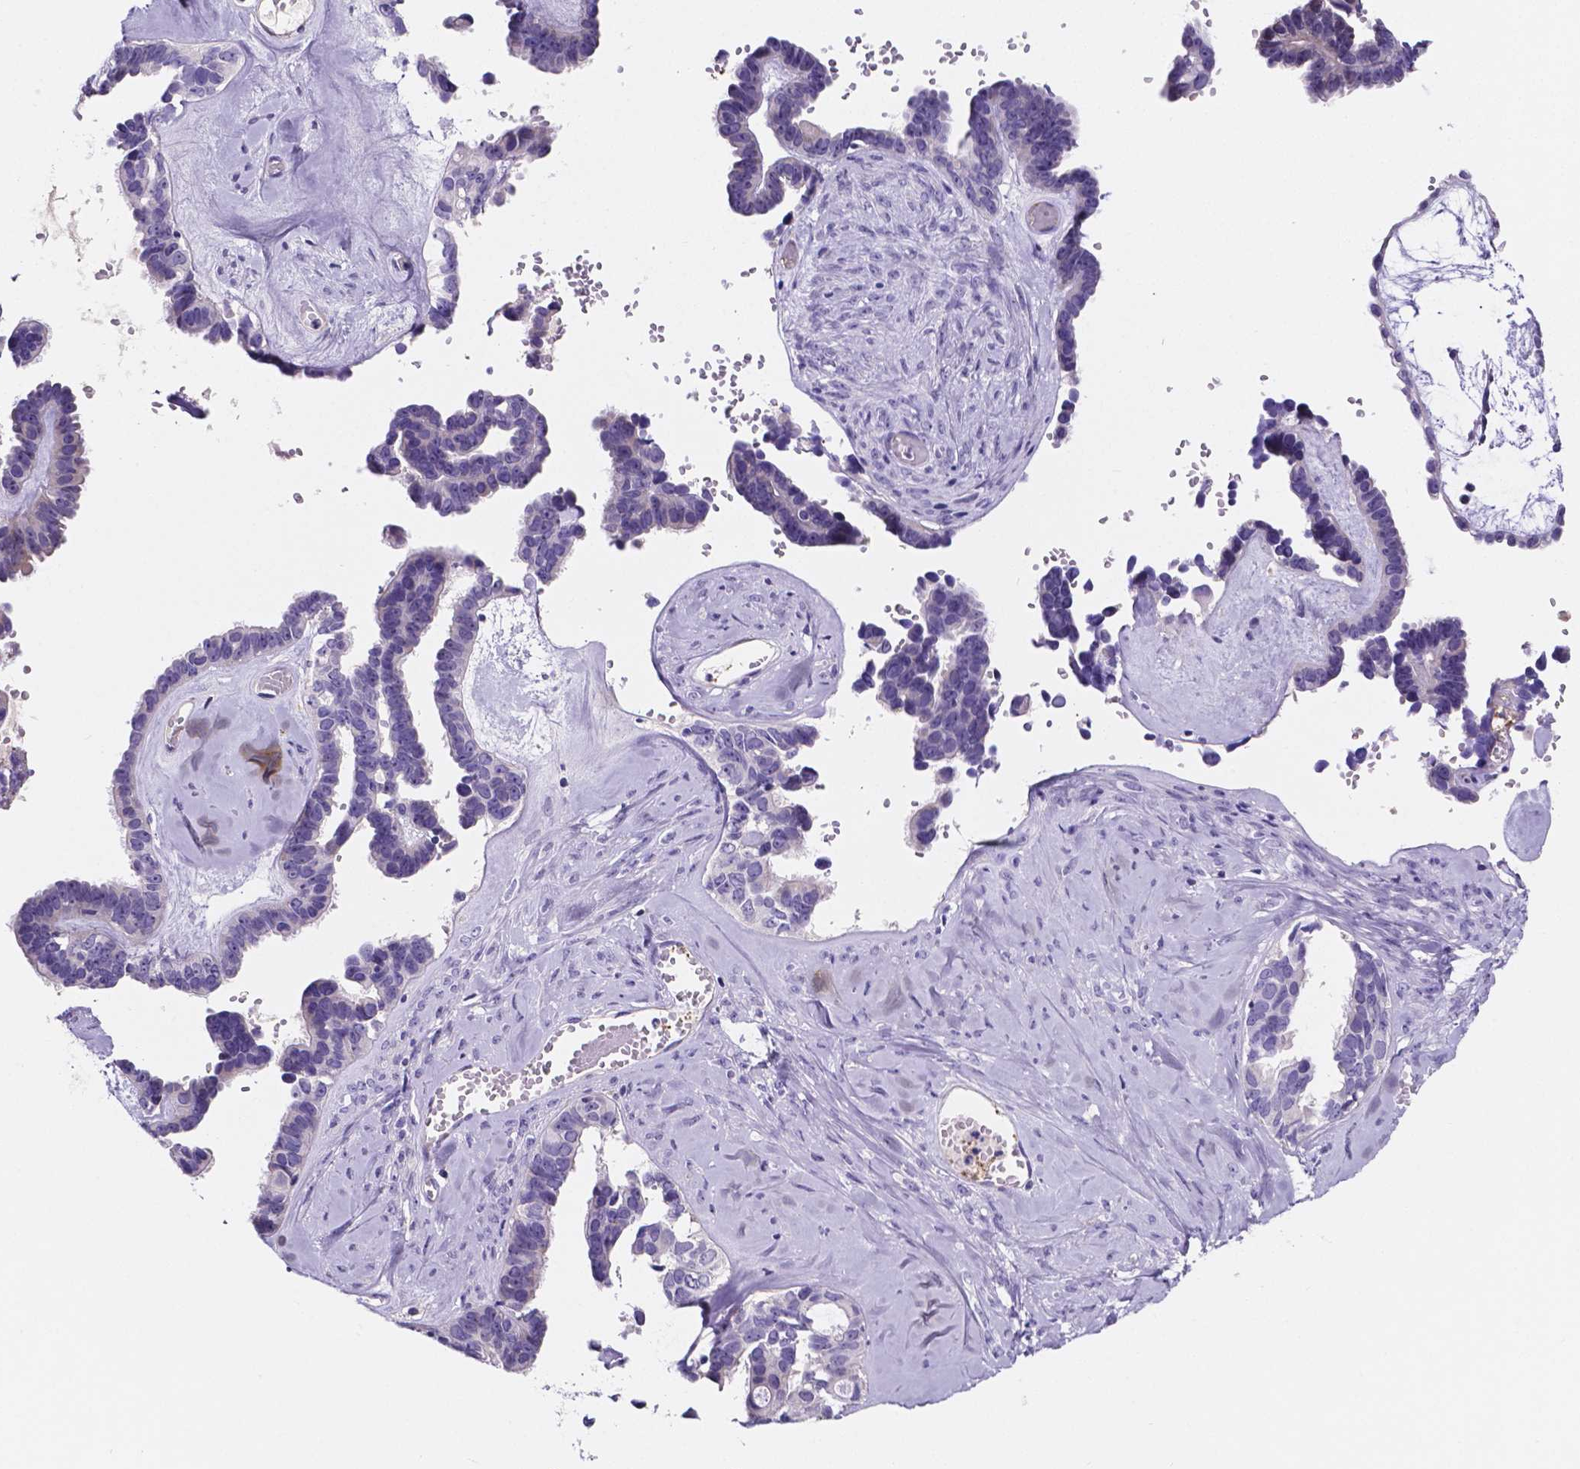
{"staining": {"intensity": "negative", "quantity": "none", "location": "none"}, "tissue": "ovarian cancer", "cell_type": "Tumor cells", "image_type": "cancer", "snomed": [{"axis": "morphology", "description": "Cystadenocarcinoma, serous, NOS"}, {"axis": "topography", "description": "Ovary"}], "caption": "Protein analysis of serous cystadenocarcinoma (ovarian) reveals no significant expression in tumor cells.", "gene": "NRGN", "patient": {"sex": "female", "age": 69}}